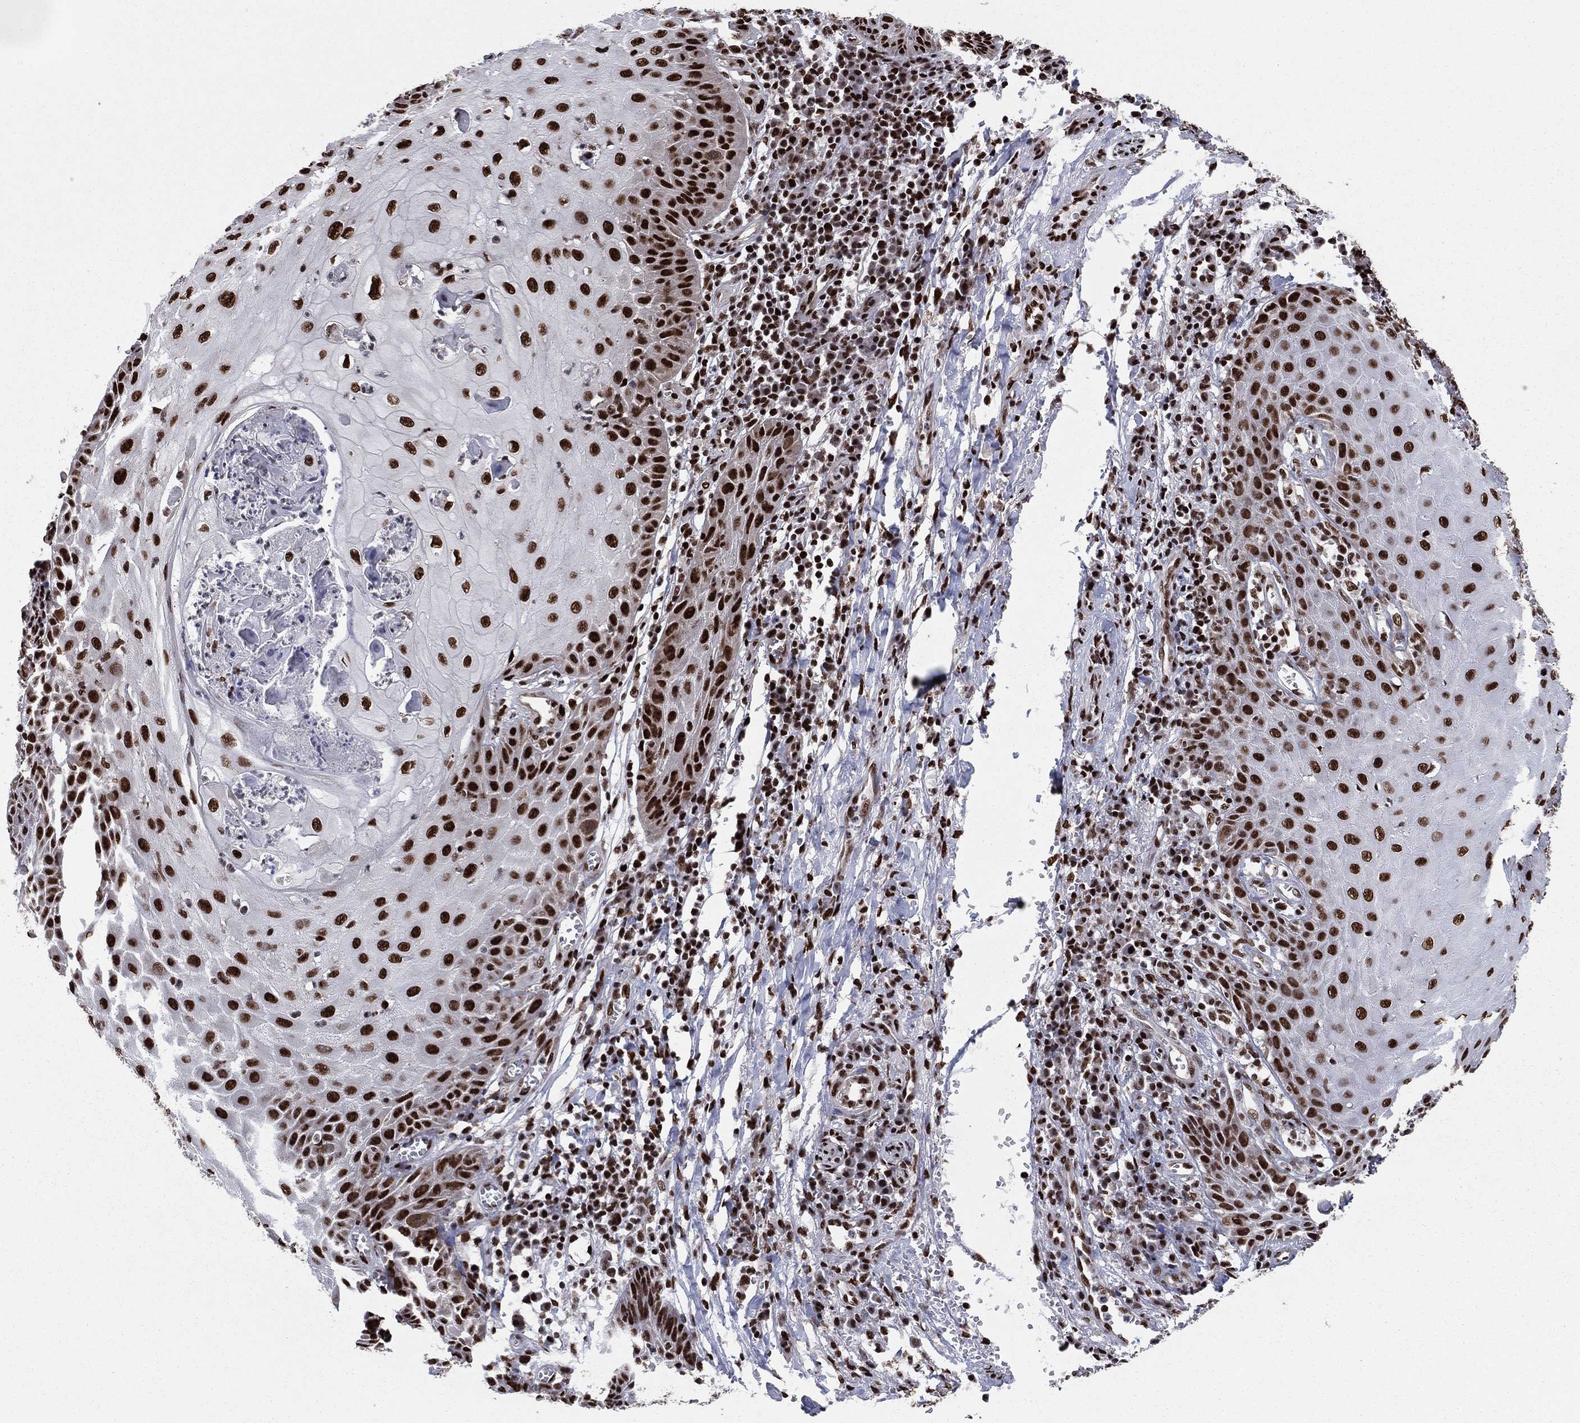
{"staining": {"intensity": "strong", "quantity": ">75%", "location": "nuclear"}, "tissue": "skin cancer", "cell_type": "Tumor cells", "image_type": "cancer", "snomed": [{"axis": "morphology", "description": "Squamous cell carcinoma, NOS"}, {"axis": "topography", "description": "Skin"}], "caption": "DAB (3,3'-diaminobenzidine) immunohistochemical staining of human skin cancer reveals strong nuclear protein staining in approximately >75% of tumor cells.", "gene": "TP53BP1", "patient": {"sex": "male", "age": 70}}